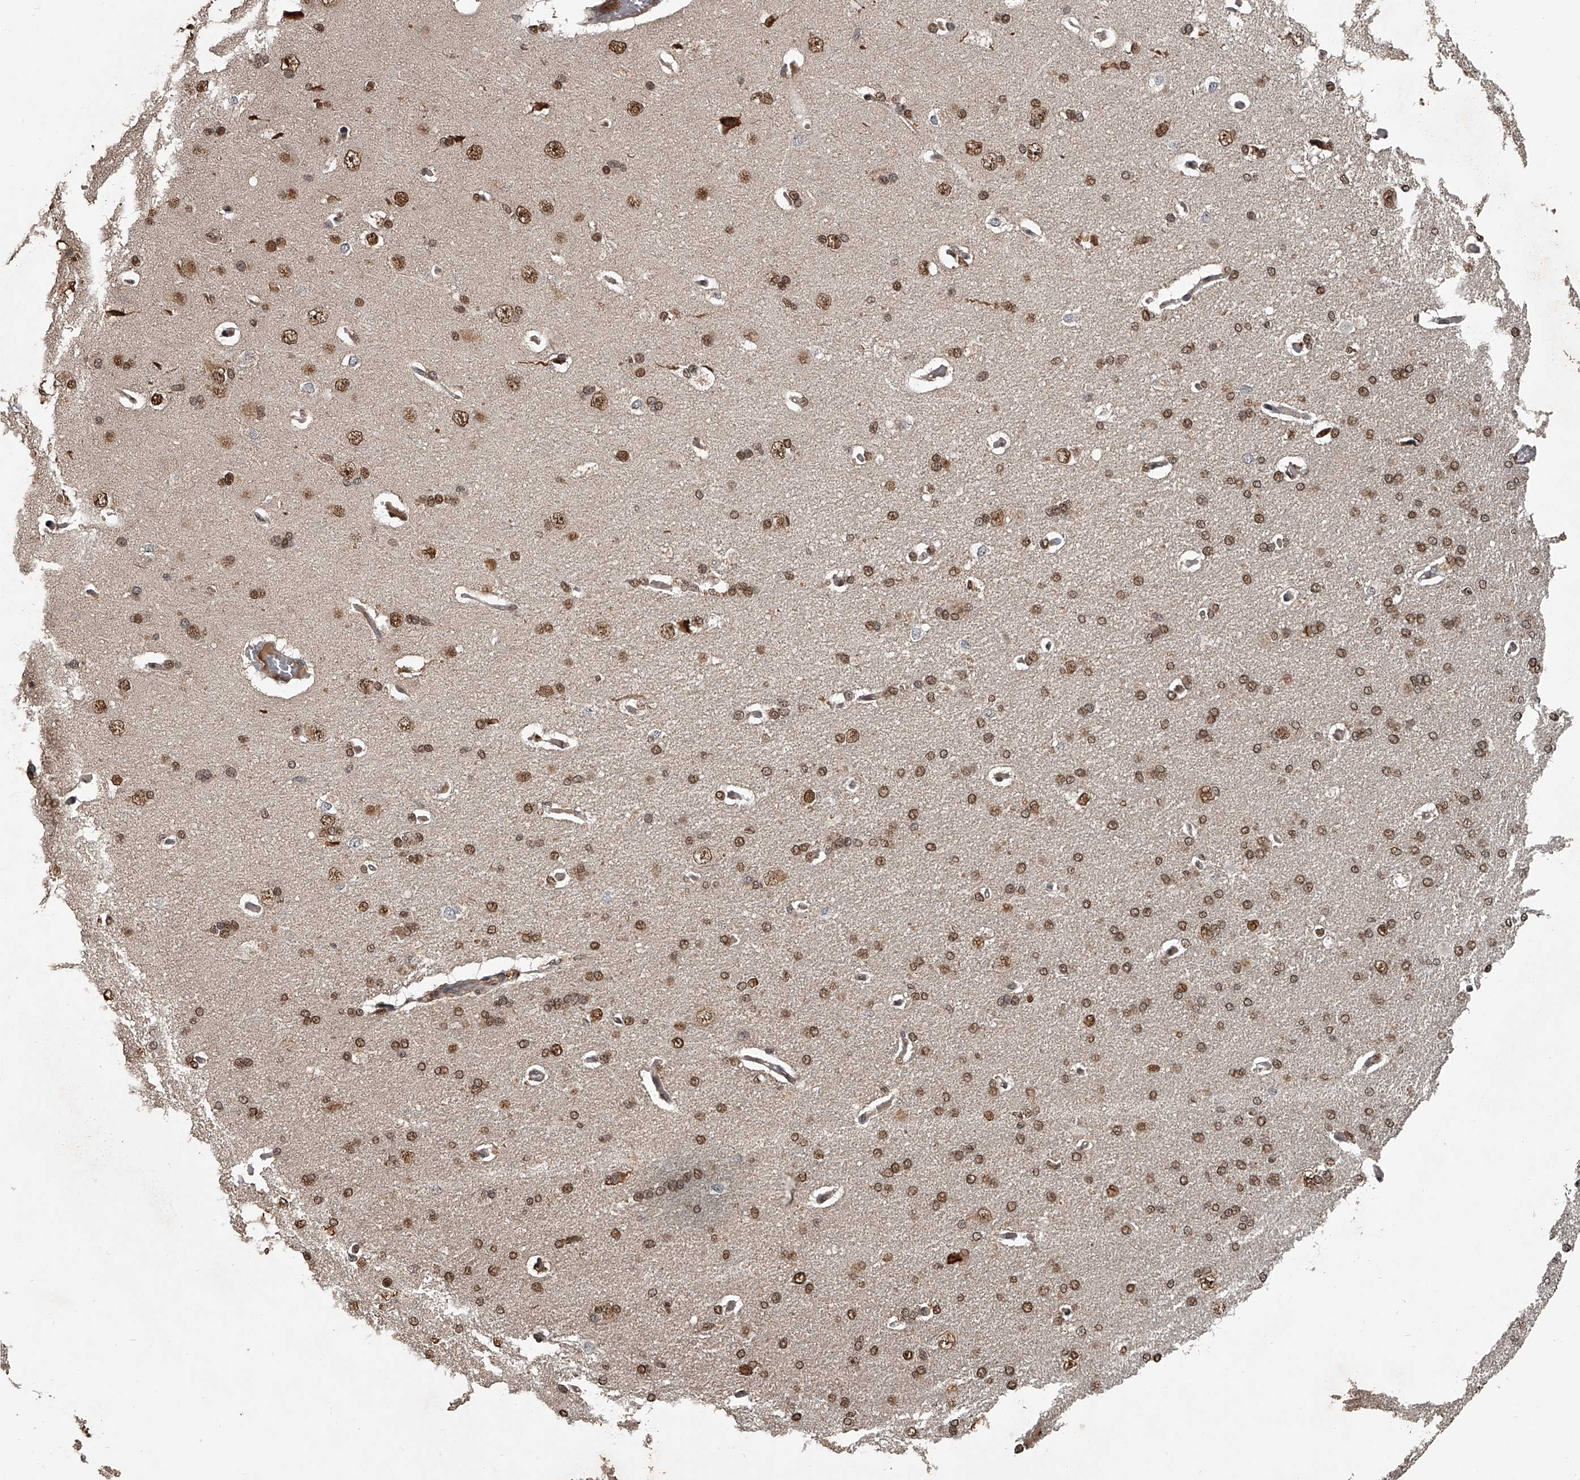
{"staining": {"intensity": "weak", "quantity": "25%-75%", "location": "cytoplasmic/membranous"}, "tissue": "cerebral cortex", "cell_type": "Endothelial cells", "image_type": "normal", "snomed": [{"axis": "morphology", "description": "Normal tissue, NOS"}, {"axis": "topography", "description": "Cerebral cortex"}], "caption": "Endothelial cells display low levels of weak cytoplasmic/membranous positivity in about 25%-75% of cells in benign human cerebral cortex. The staining is performed using DAB brown chromogen to label protein expression. The nuclei are counter-stained blue using hematoxylin.", "gene": "PLEKHG1", "patient": {"sex": "male", "age": 62}}